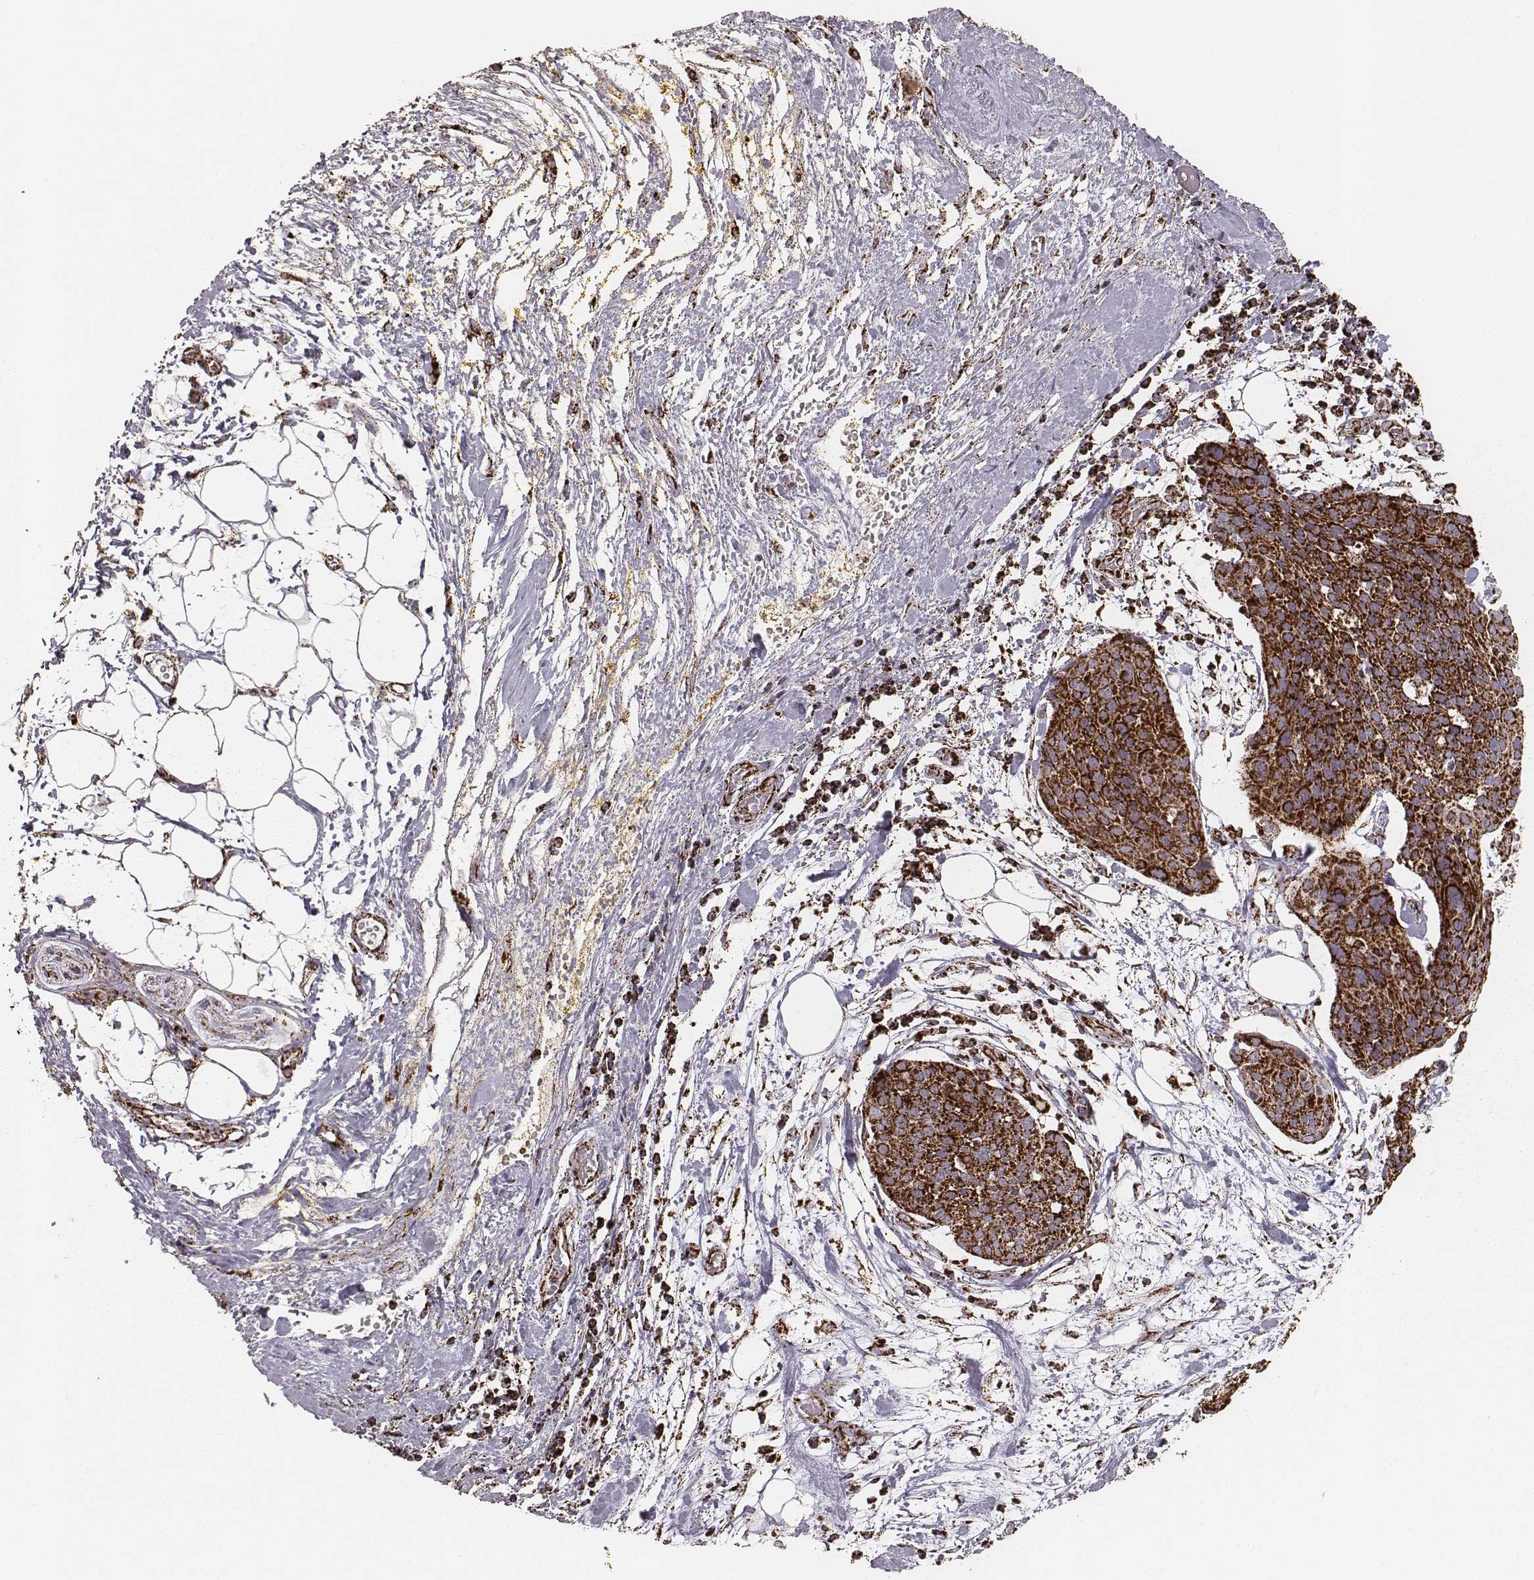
{"staining": {"intensity": "strong", "quantity": ">75%", "location": "cytoplasmic/membranous"}, "tissue": "cervical cancer", "cell_type": "Tumor cells", "image_type": "cancer", "snomed": [{"axis": "morphology", "description": "Squamous cell carcinoma, NOS"}, {"axis": "topography", "description": "Cervix"}], "caption": "Cervical cancer (squamous cell carcinoma) stained for a protein (brown) exhibits strong cytoplasmic/membranous positive staining in approximately >75% of tumor cells.", "gene": "TUFM", "patient": {"sex": "female", "age": 39}}